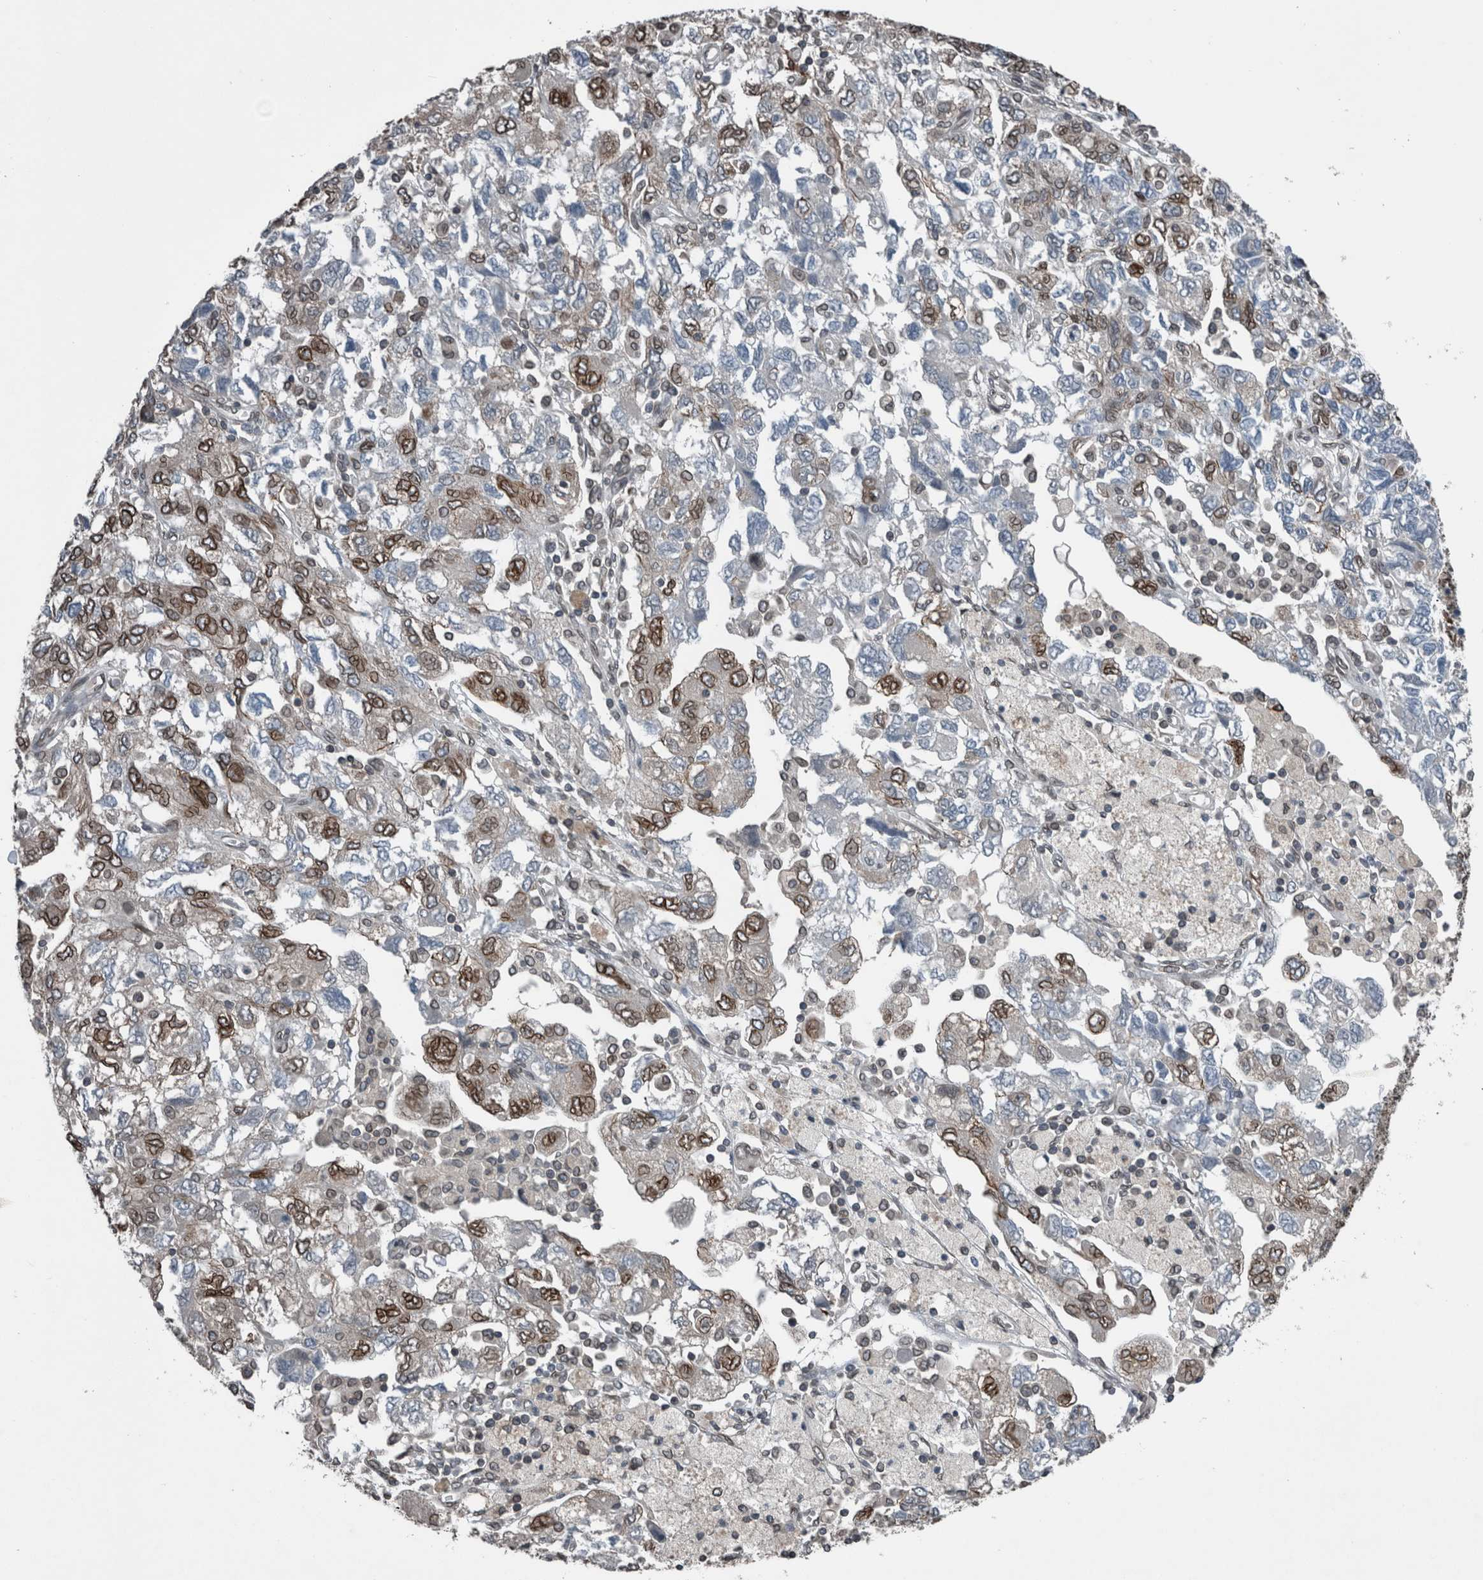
{"staining": {"intensity": "moderate", "quantity": "25%-75%", "location": "cytoplasmic/membranous,nuclear"}, "tissue": "ovarian cancer", "cell_type": "Tumor cells", "image_type": "cancer", "snomed": [{"axis": "morphology", "description": "Carcinoma, NOS"}, {"axis": "morphology", "description": "Cystadenocarcinoma, serous, NOS"}, {"axis": "topography", "description": "Ovary"}], "caption": "Ovarian carcinoma stained with a protein marker shows moderate staining in tumor cells.", "gene": "RANBP2", "patient": {"sex": "female", "age": 69}}